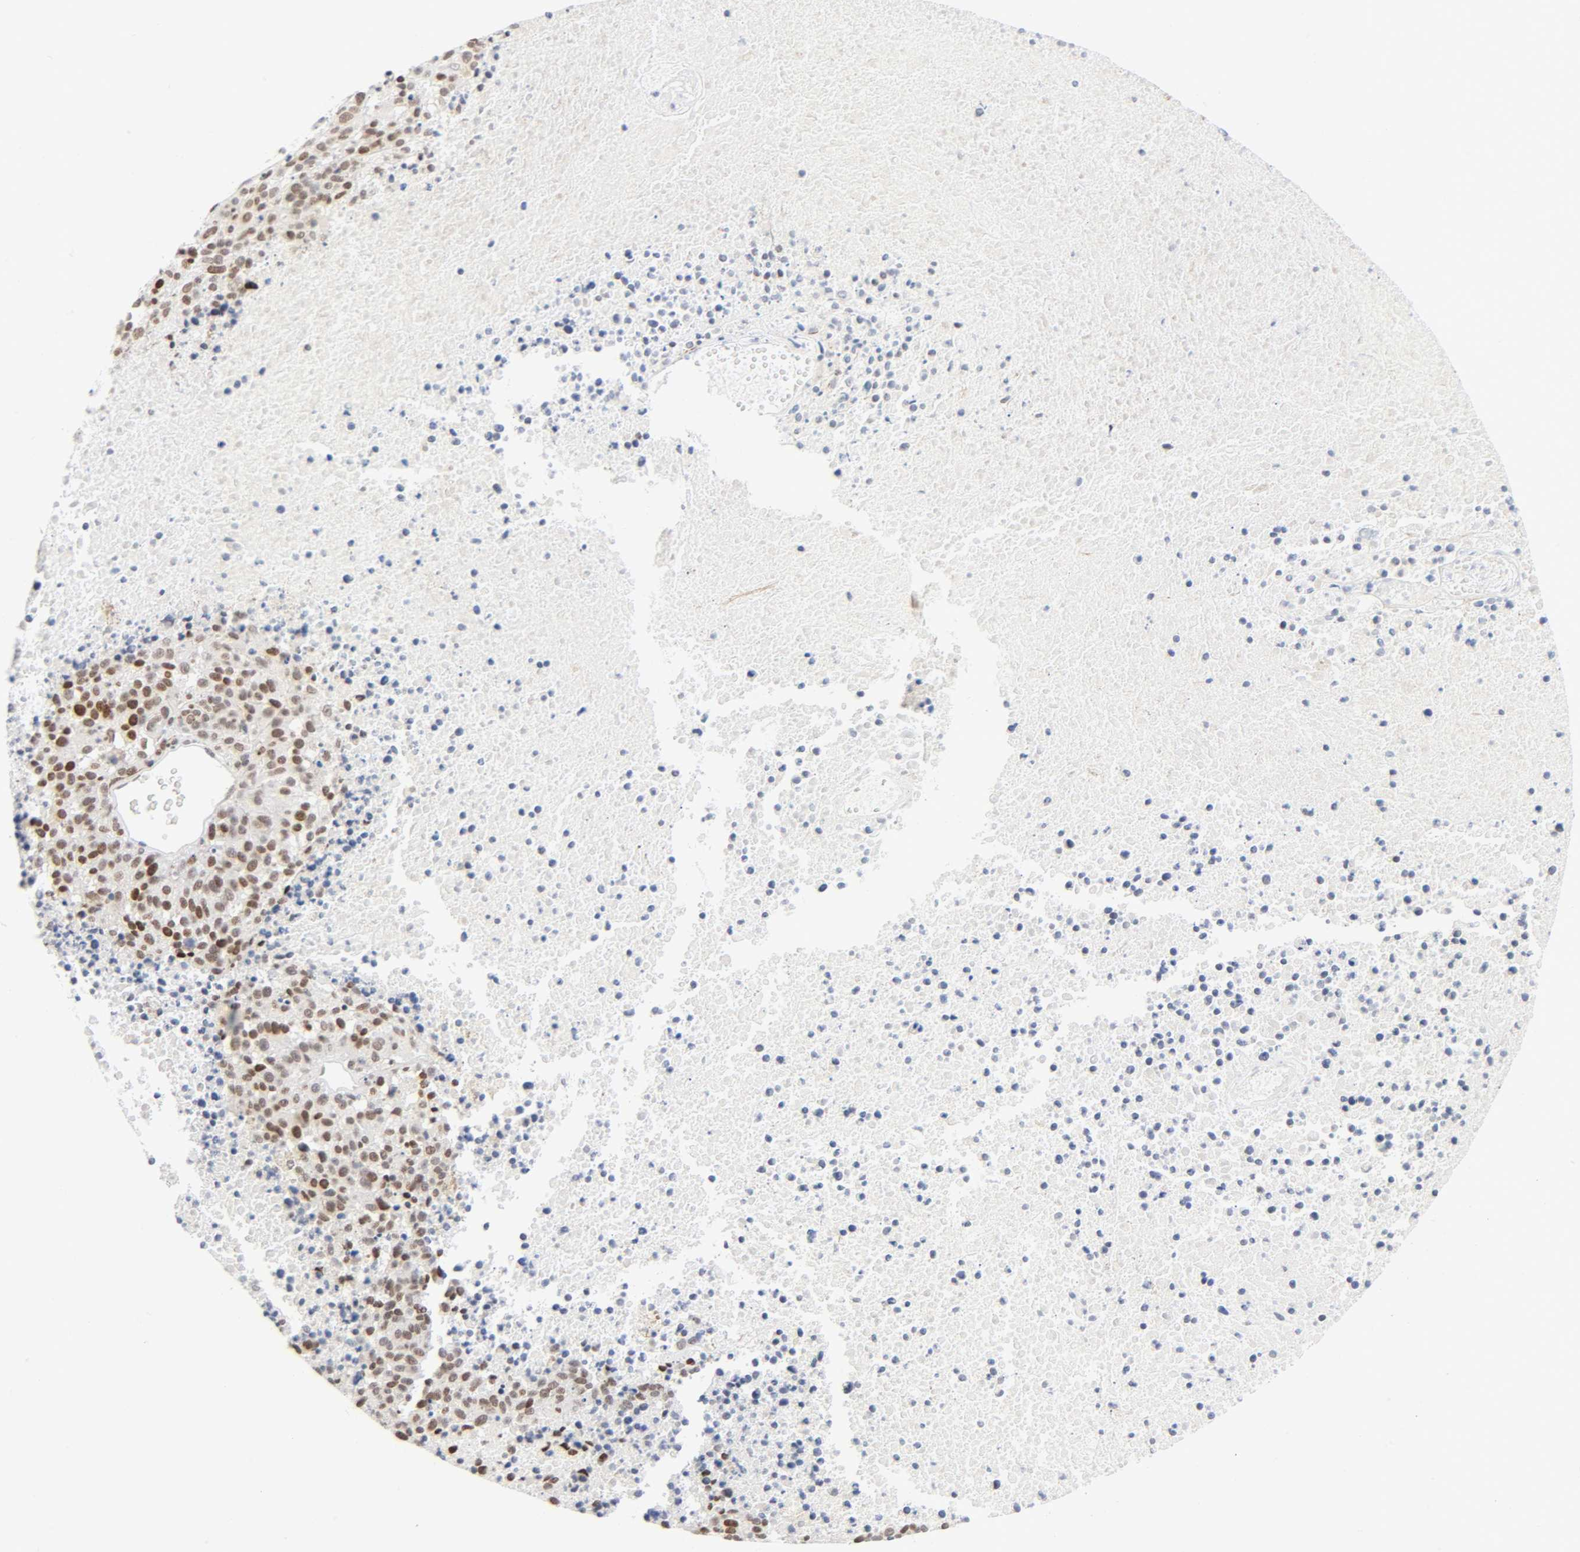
{"staining": {"intensity": "moderate", "quantity": "25%-75%", "location": "nuclear"}, "tissue": "melanoma", "cell_type": "Tumor cells", "image_type": "cancer", "snomed": [{"axis": "morphology", "description": "Malignant melanoma, Metastatic site"}, {"axis": "topography", "description": "Cerebral cortex"}], "caption": "Malignant melanoma (metastatic site) was stained to show a protein in brown. There is medium levels of moderate nuclear staining in approximately 25%-75% of tumor cells. (Brightfield microscopy of DAB IHC at high magnification).", "gene": "DIDO1", "patient": {"sex": "female", "age": 52}}